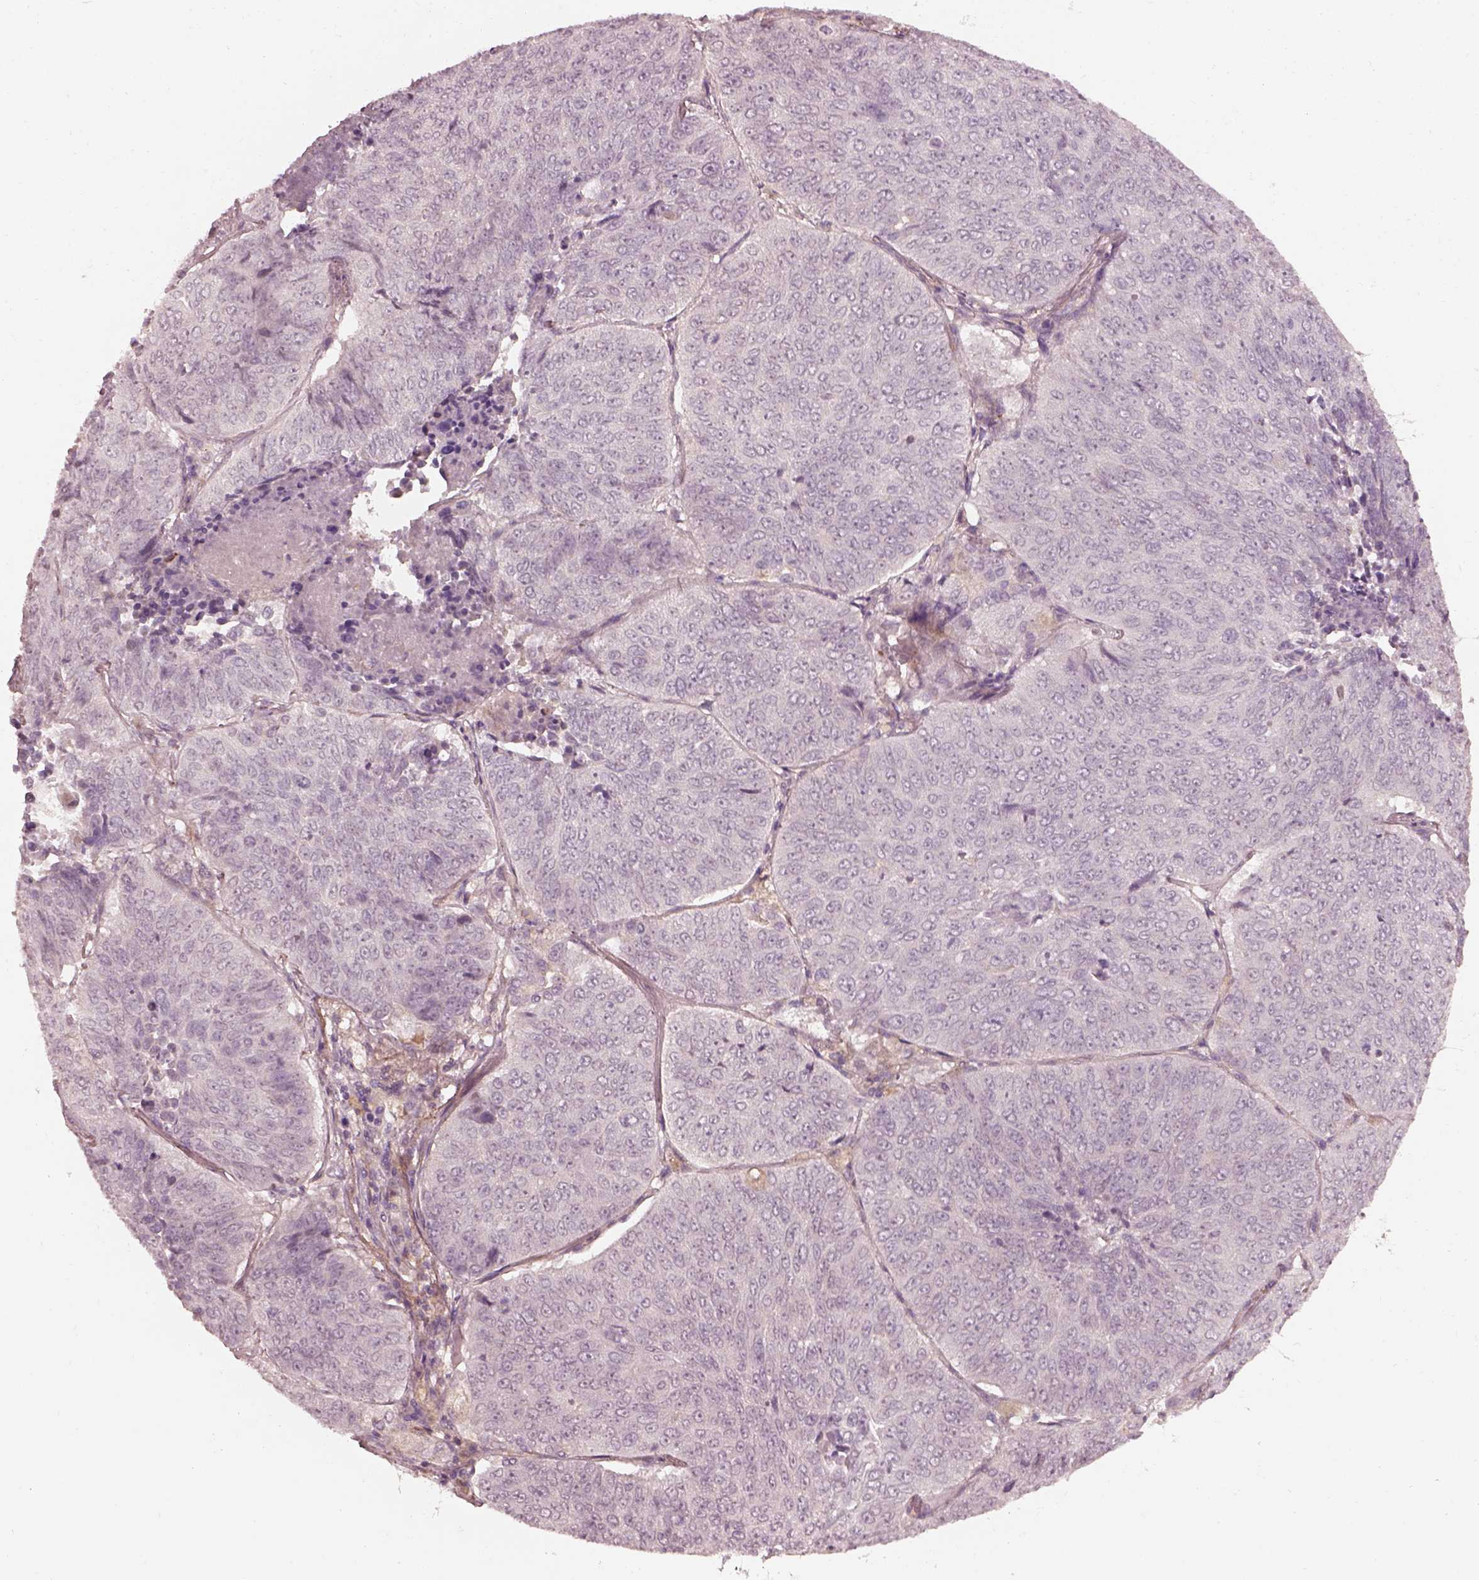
{"staining": {"intensity": "negative", "quantity": "none", "location": "none"}, "tissue": "lung cancer", "cell_type": "Tumor cells", "image_type": "cancer", "snomed": [{"axis": "morphology", "description": "Normal tissue, NOS"}, {"axis": "morphology", "description": "Squamous cell carcinoma, NOS"}, {"axis": "topography", "description": "Bronchus"}, {"axis": "topography", "description": "Lung"}], "caption": "Tumor cells are negative for brown protein staining in lung squamous cell carcinoma. (DAB (3,3'-diaminobenzidine) immunohistochemistry (IHC) with hematoxylin counter stain).", "gene": "EFEMP1", "patient": {"sex": "male", "age": 64}}